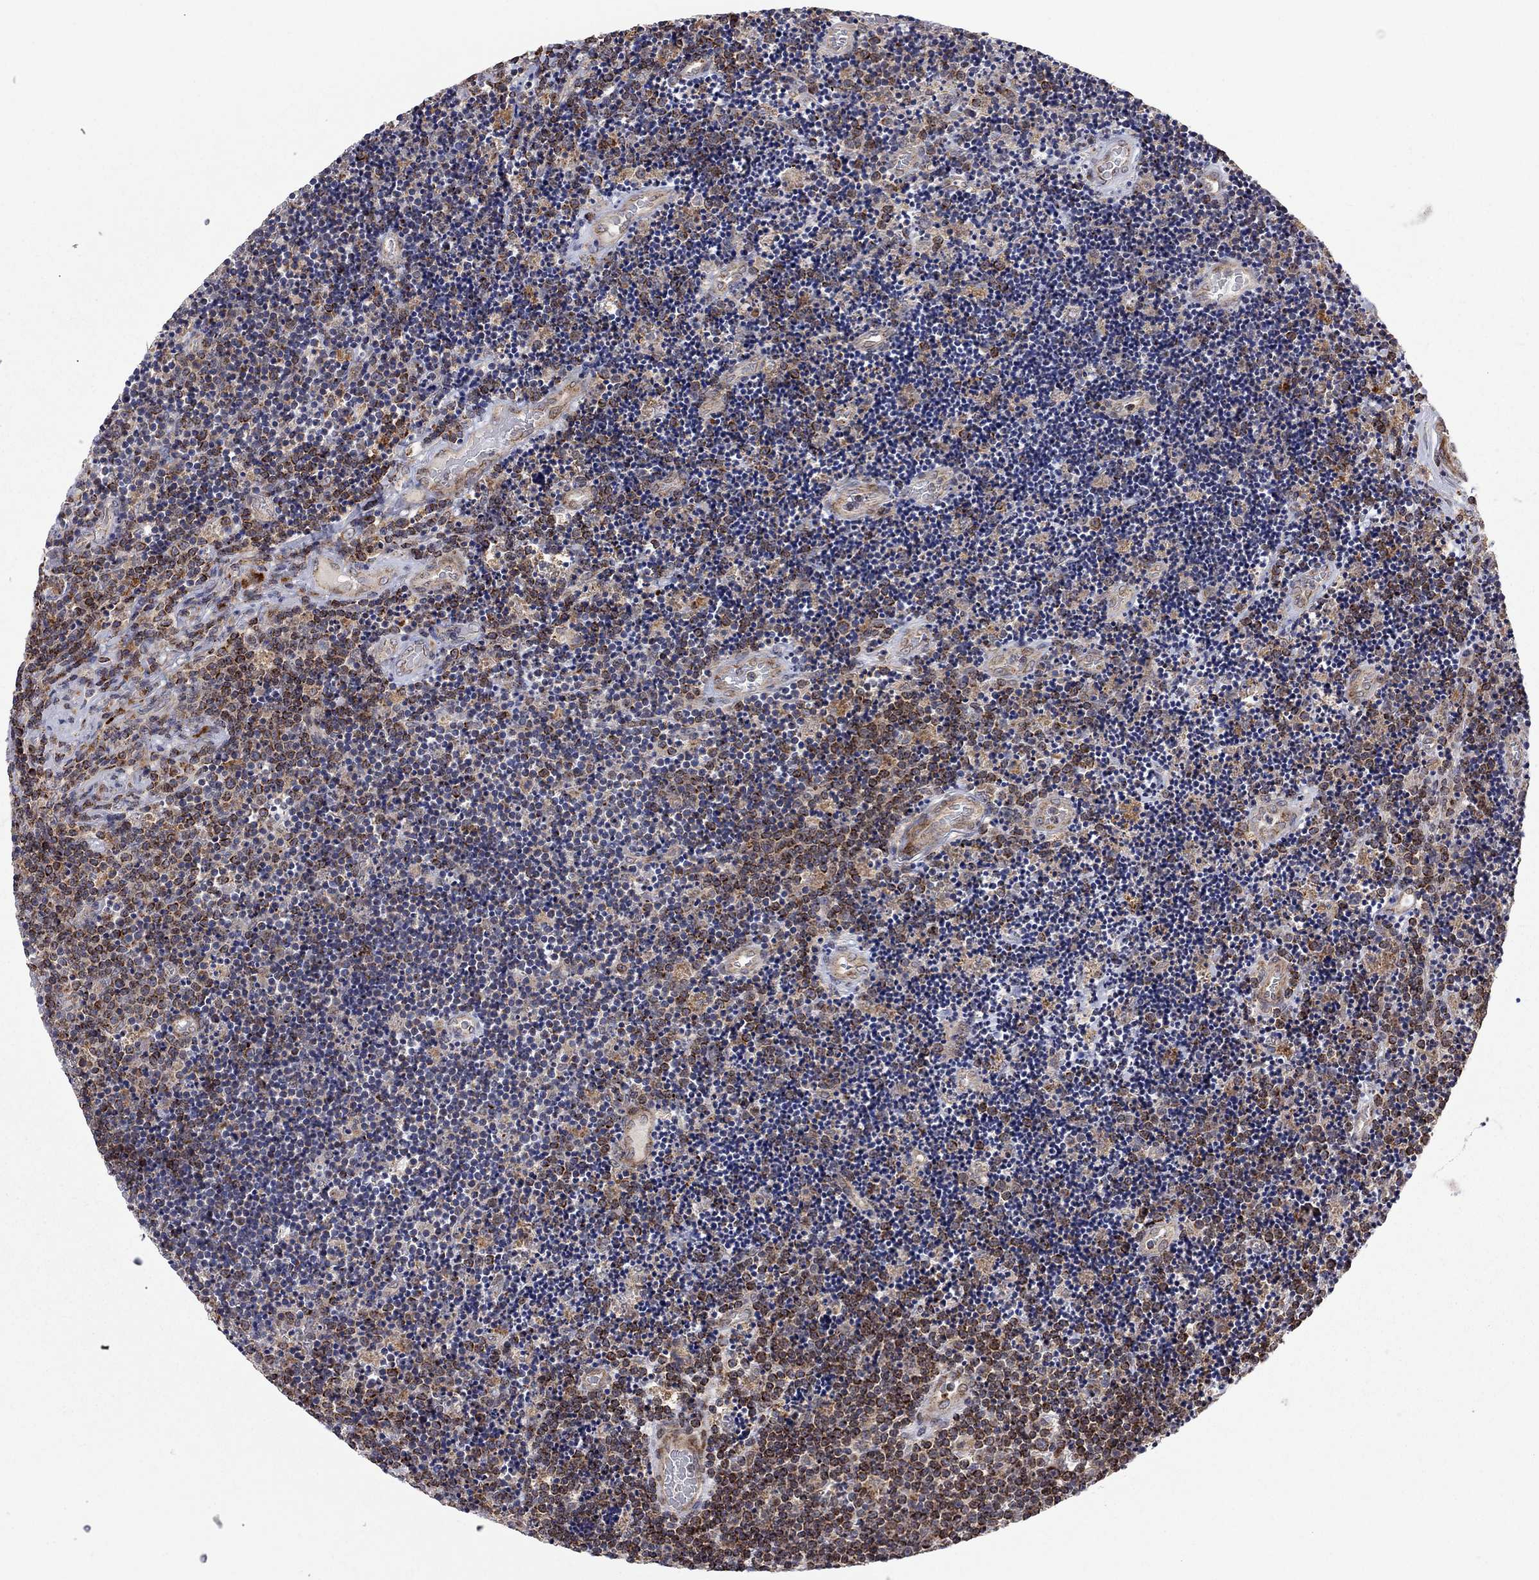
{"staining": {"intensity": "negative", "quantity": "none", "location": "none"}, "tissue": "lymphoma", "cell_type": "Tumor cells", "image_type": "cancer", "snomed": [{"axis": "morphology", "description": "Malignant lymphoma, non-Hodgkin's type, Low grade"}, {"axis": "topography", "description": "Brain"}], "caption": "Lymphoma was stained to show a protein in brown. There is no significant positivity in tumor cells.", "gene": "IDS", "patient": {"sex": "female", "age": 66}}